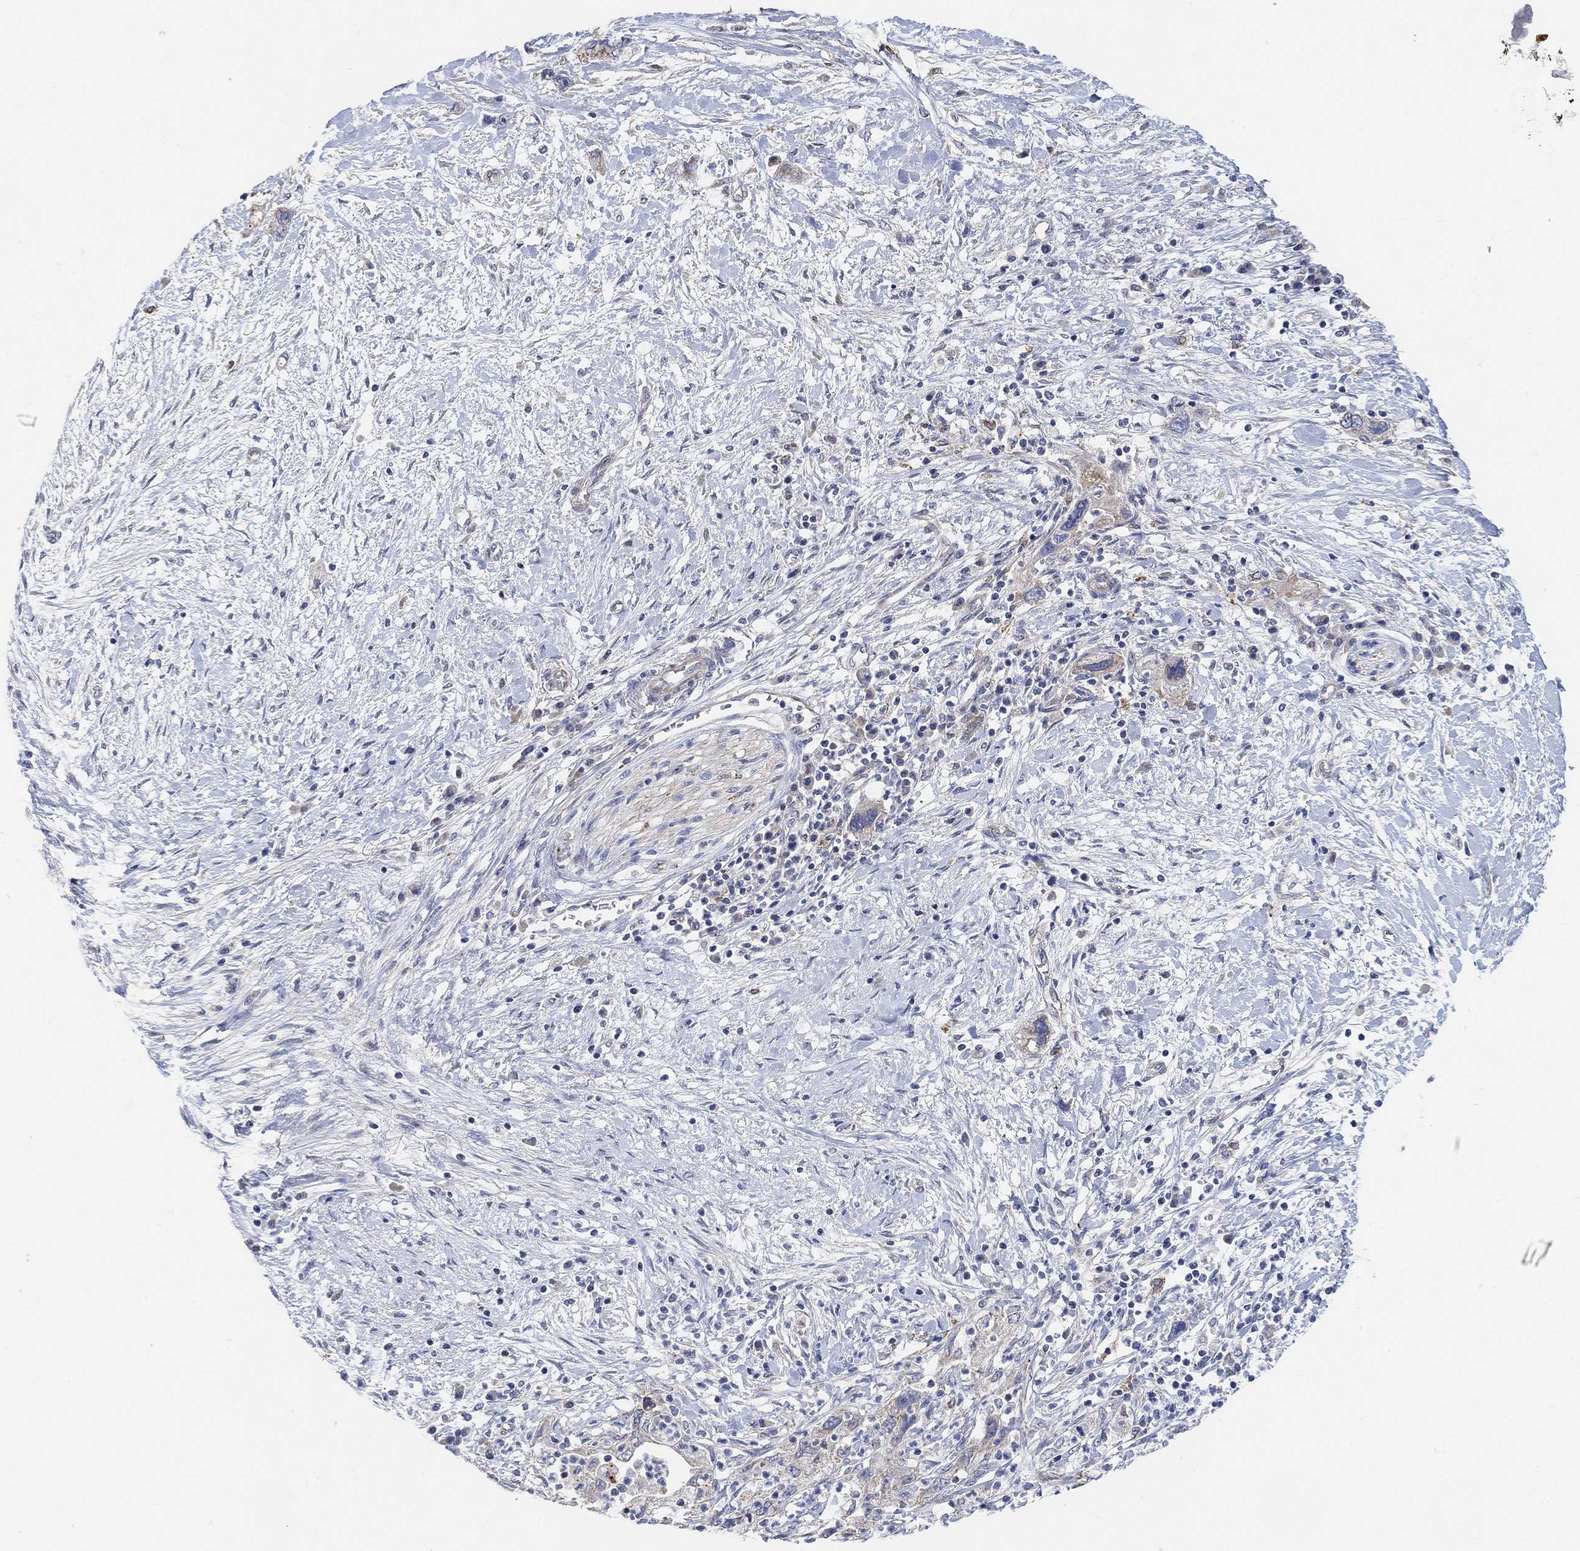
{"staining": {"intensity": "moderate", "quantity": "25%-75%", "location": "cytoplasmic/membranous"}, "tissue": "pancreatic cancer", "cell_type": "Tumor cells", "image_type": "cancer", "snomed": [{"axis": "morphology", "description": "Adenocarcinoma, NOS"}, {"axis": "topography", "description": "Pancreas"}], "caption": "DAB immunohistochemical staining of human pancreatic cancer reveals moderate cytoplasmic/membranous protein positivity in about 25%-75% of tumor cells.", "gene": "HCRTR1", "patient": {"sex": "female", "age": 73}}